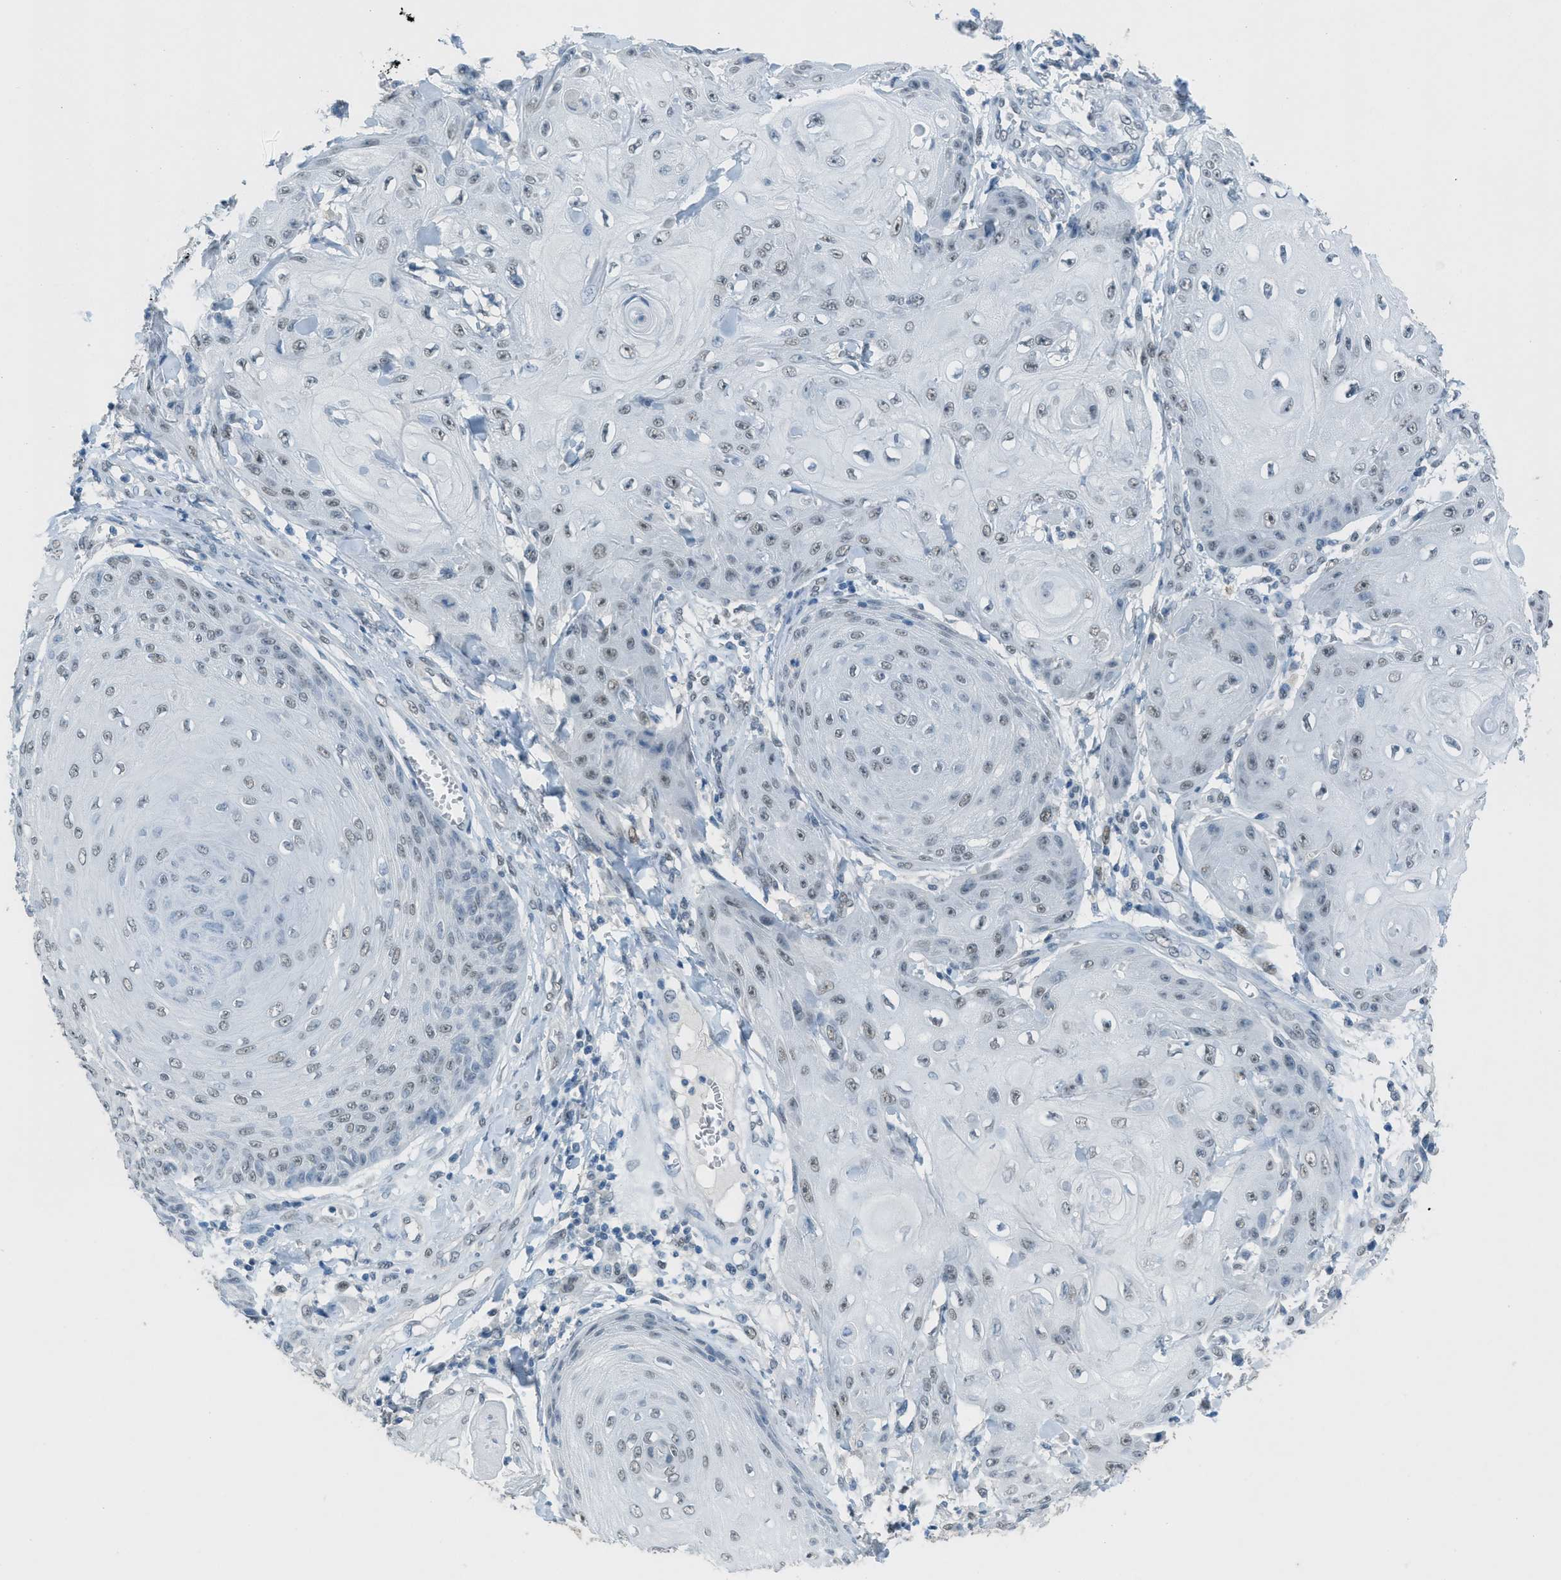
{"staining": {"intensity": "weak", "quantity": ">75%", "location": "nuclear"}, "tissue": "skin cancer", "cell_type": "Tumor cells", "image_type": "cancer", "snomed": [{"axis": "morphology", "description": "Squamous cell carcinoma, NOS"}, {"axis": "topography", "description": "Skin"}], "caption": "There is low levels of weak nuclear staining in tumor cells of skin cancer, as demonstrated by immunohistochemical staining (brown color).", "gene": "TTC13", "patient": {"sex": "male", "age": 74}}